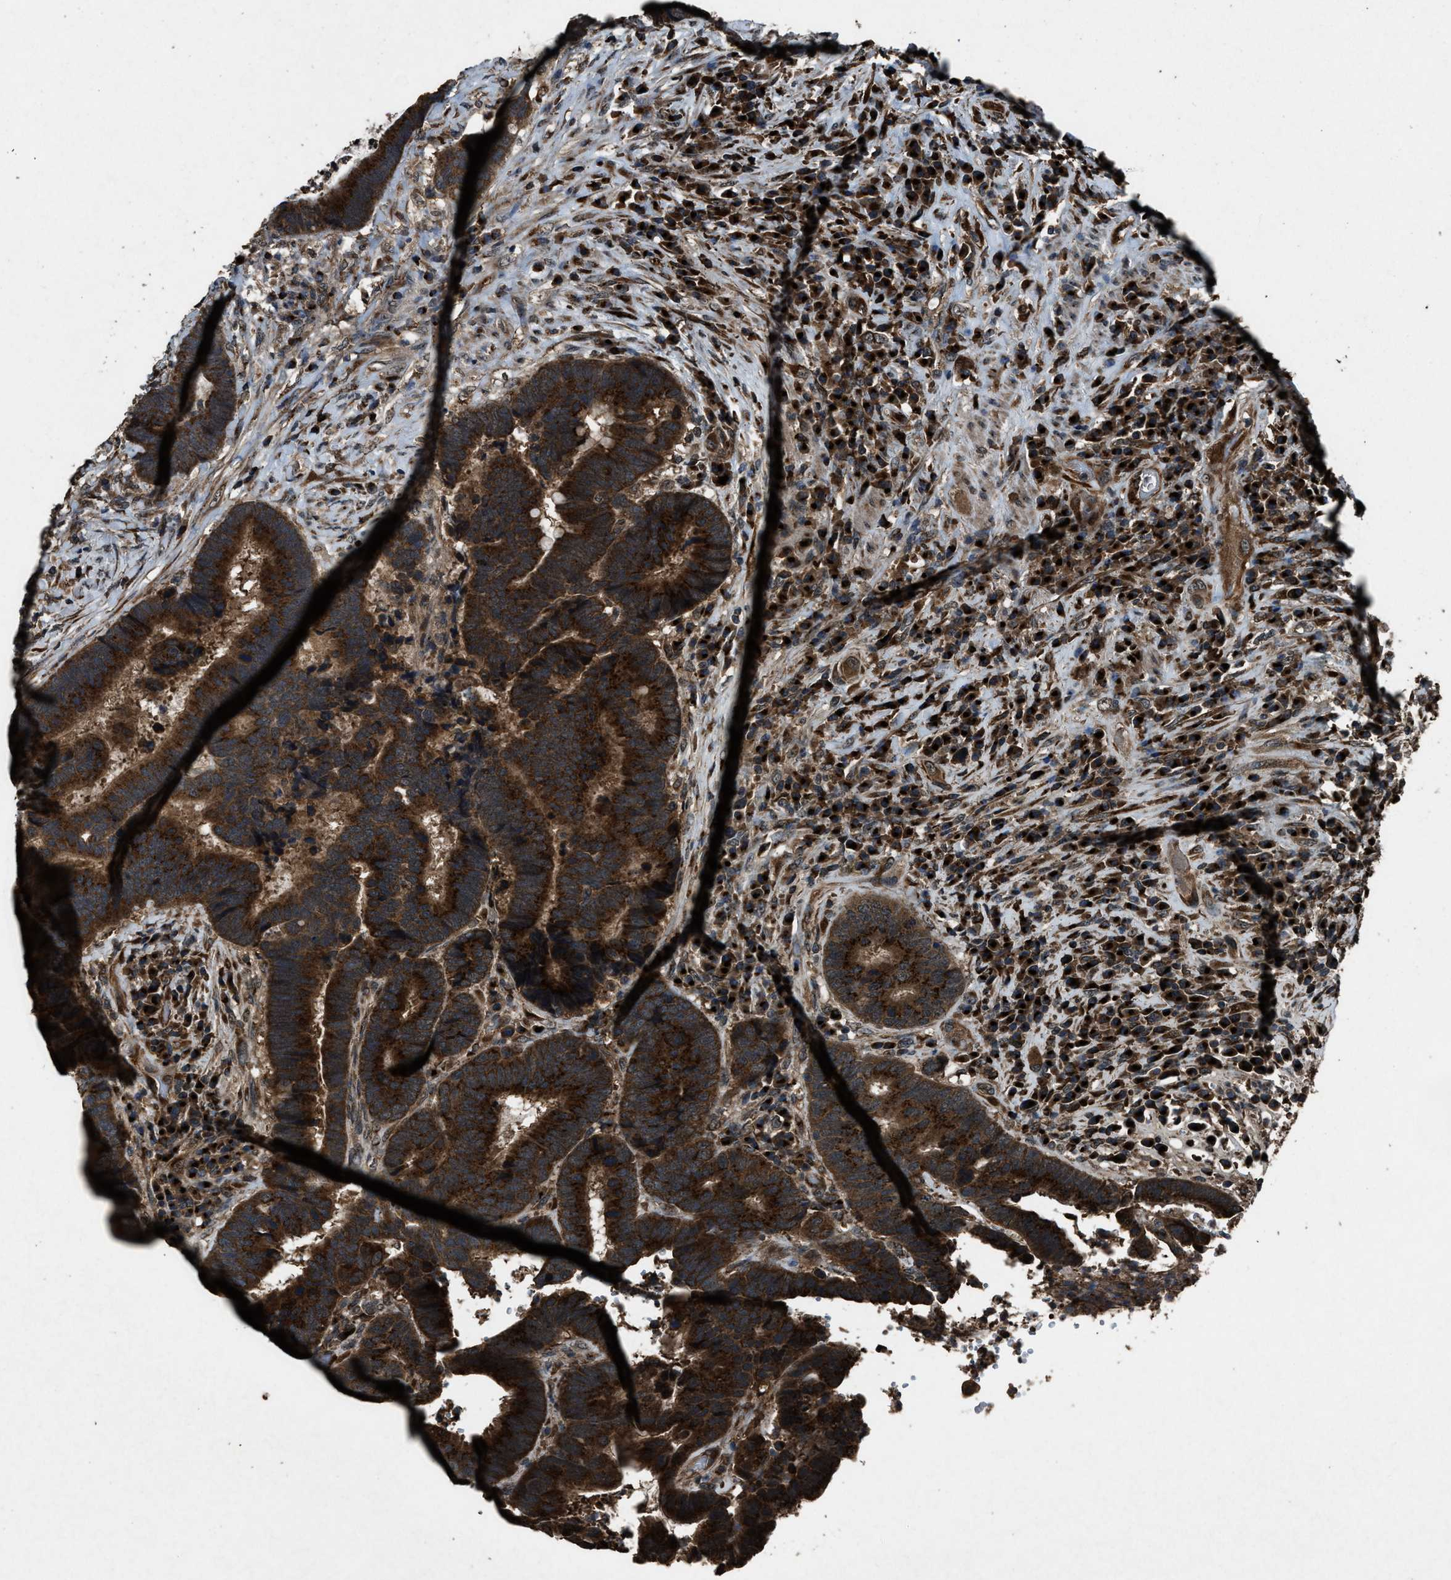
{"staining": {"intensity": "moderate", "quantity": ">75%", "location": "cytoplasmic/membranous"}, "tissue": "colorectal cancer", "cell_type": "Tumor cells", "image_type": "cancer", "snomed": [{"axis": "morphology", "description": "Adenocarcinoma, NOS"}, {"axis": "topography", "description": "Rectum"}], "caption": "Colorectal cancer (adenocarcinoma) stained with a brown dye shows moderate cytoplasmic/membranous positive expression in about >75% of tumor cells.", "gene": "SLC38A10", "patient": {"sex": "female", "age": 89}}